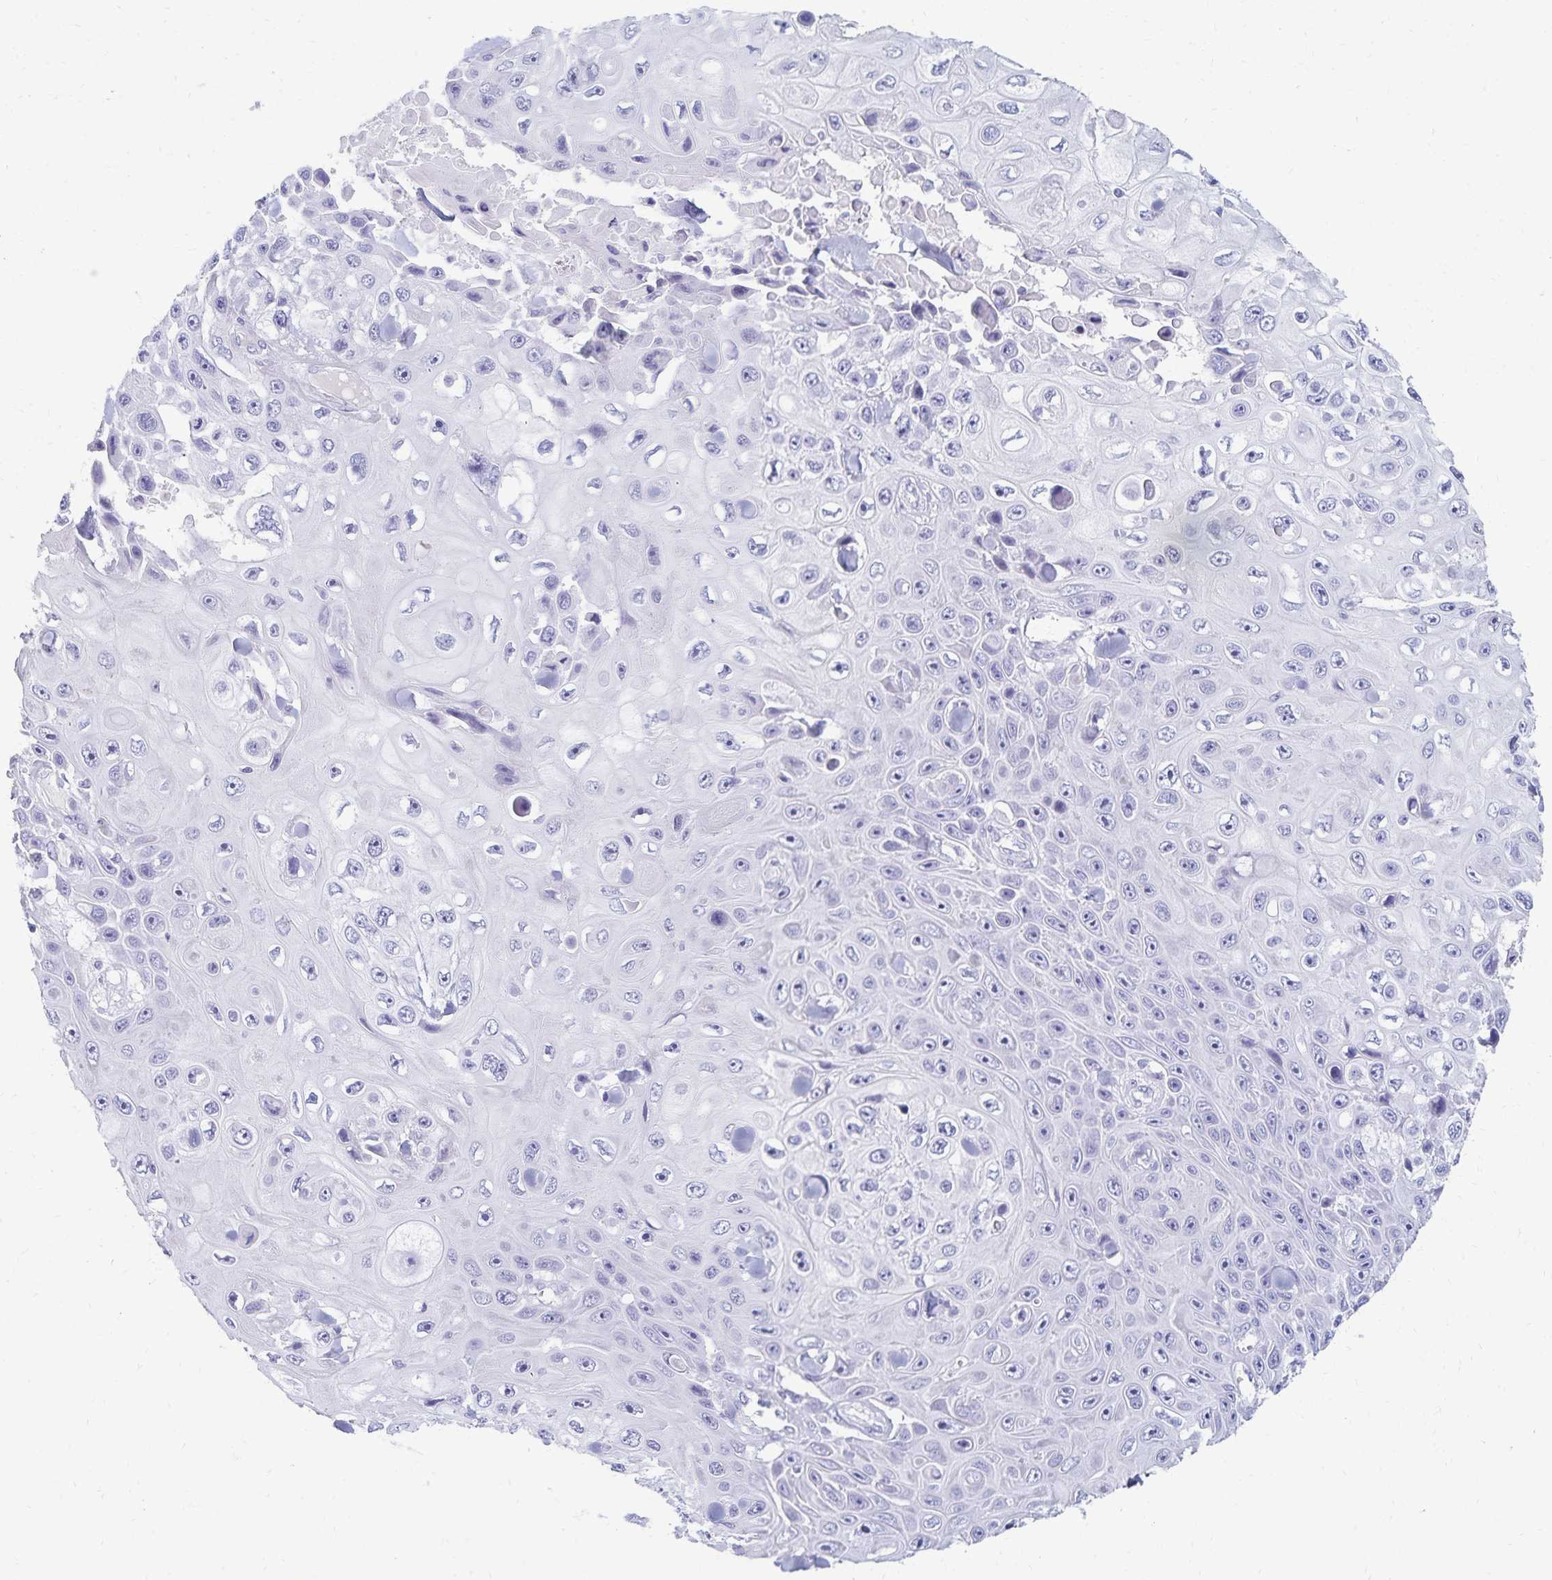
{"staining": {"intensity": "negative", "quantity": "none", "location": "none"}, "tissue": "skin cancer", "cell_type": "Tumor cells", "image_type": "cancer", "snomed": [{"axis": "morphology", "description": "Squamous cell carcinoma, NOS"}, {"axis": "topography", "description": "Skin"}], "caption": "Immunohistochemistry image of neoplastic tissue: human squamous cell carcinoma (skin) stained with DAB demonstrates no significant protein positivity in tumor cells. (Stains: DAB (3,3'-diaminobenzidine) immunohistochemistry with hematoxylin counter stain, Microscopy: brightfield microscopy at high magnification).", "gene": "C2orf50", "patient": {"sex": "male", "age": 82}}